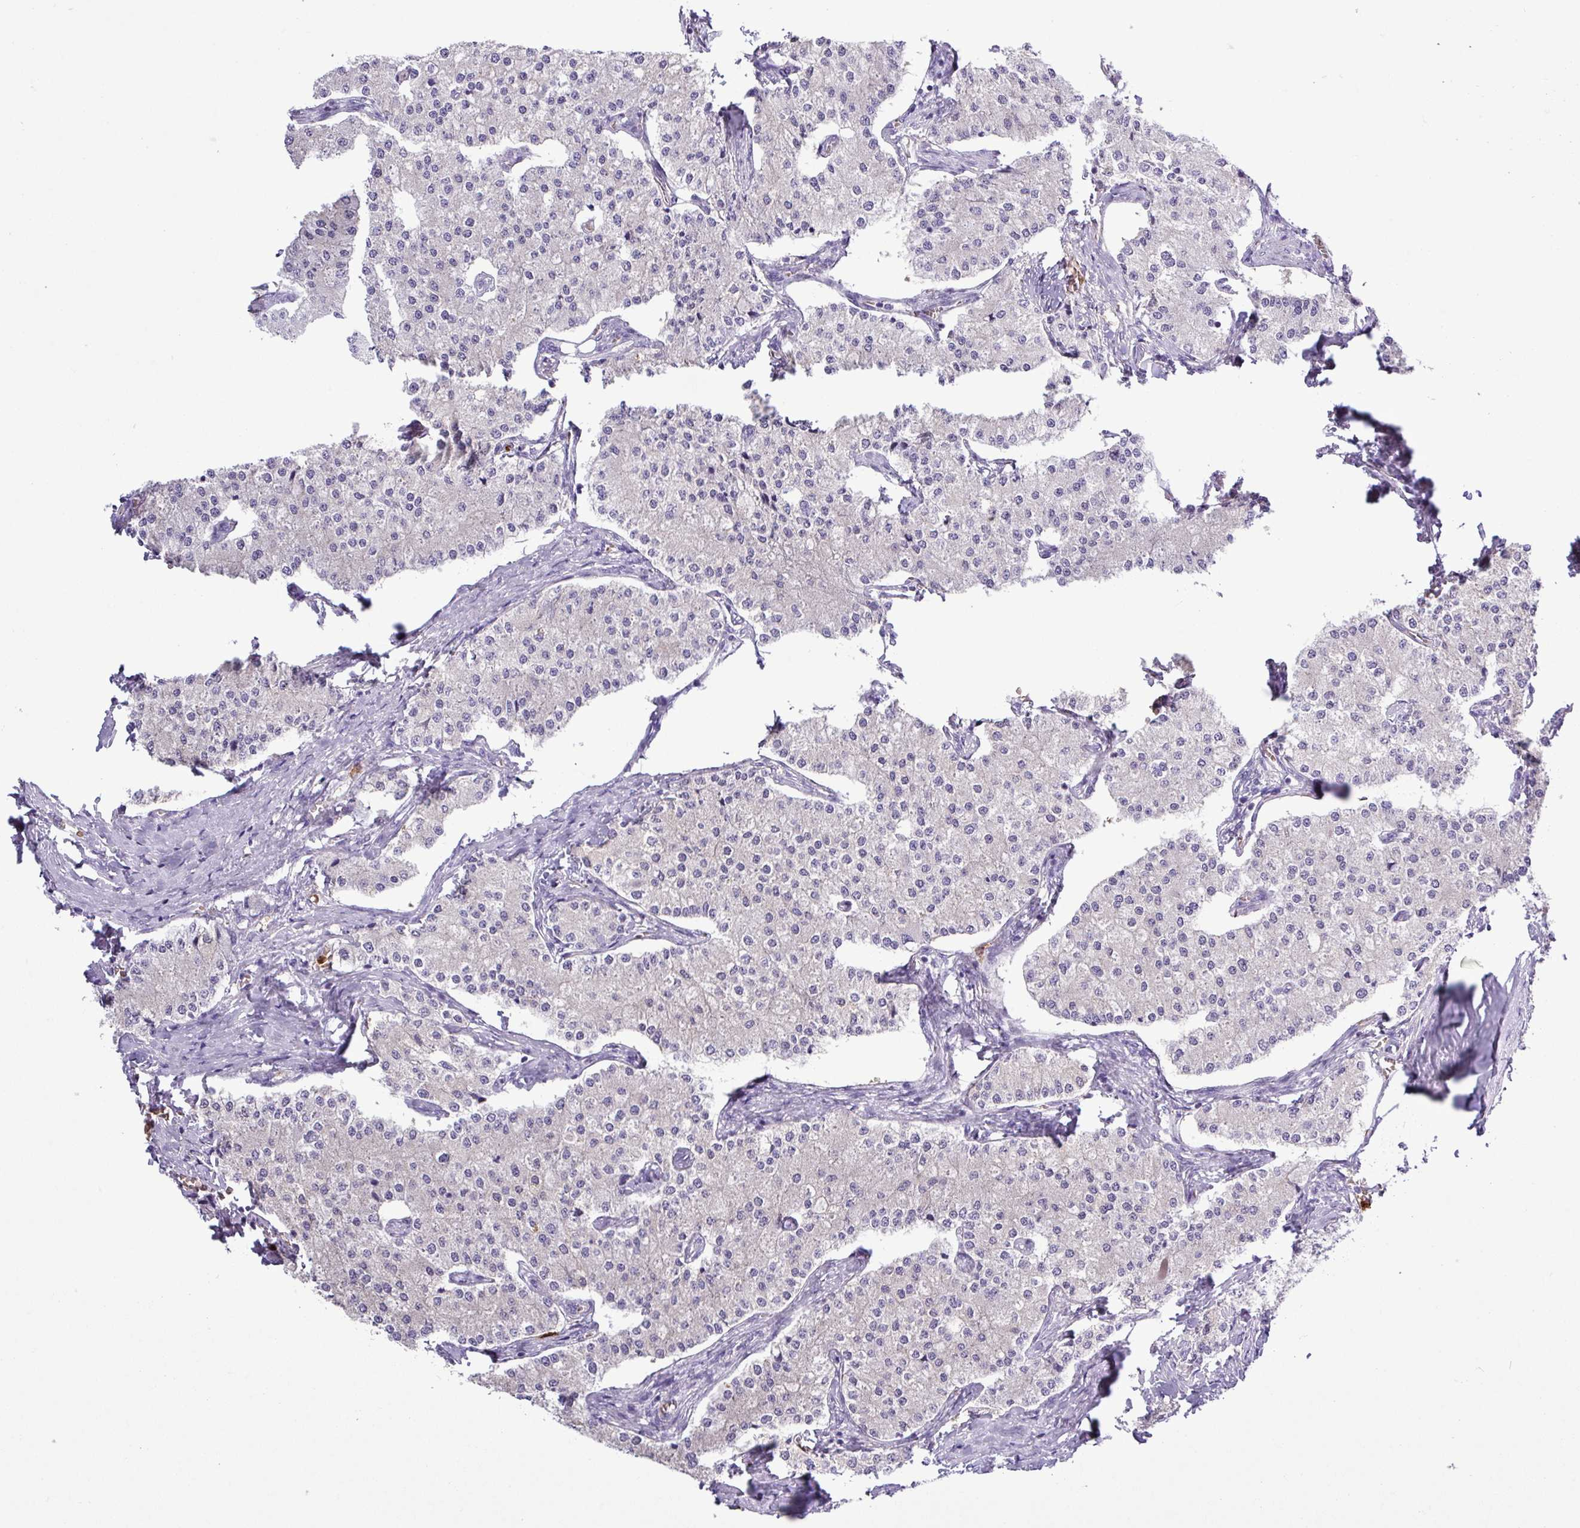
{"staining": {"intensity": "negative", "quantity": "none", "location": "none"}, "tissue": "carcinoid", "cell_type": "Tumor cells", "image_type": "cancer", "snomed": [{"axis": "morphology", "description": "Carcinoid, malignant, NOS"}, {"axis": "topography", "description": "Colon"}], "caption": "This histopathology image is of malignant carcinoid stained with IHC to label a protein in brown with the nuclei are counter-stained blue. There is no positivity in tumor cells.", "gene": "MGAT4B", "patient": {"sex": "female", "age": 52}}